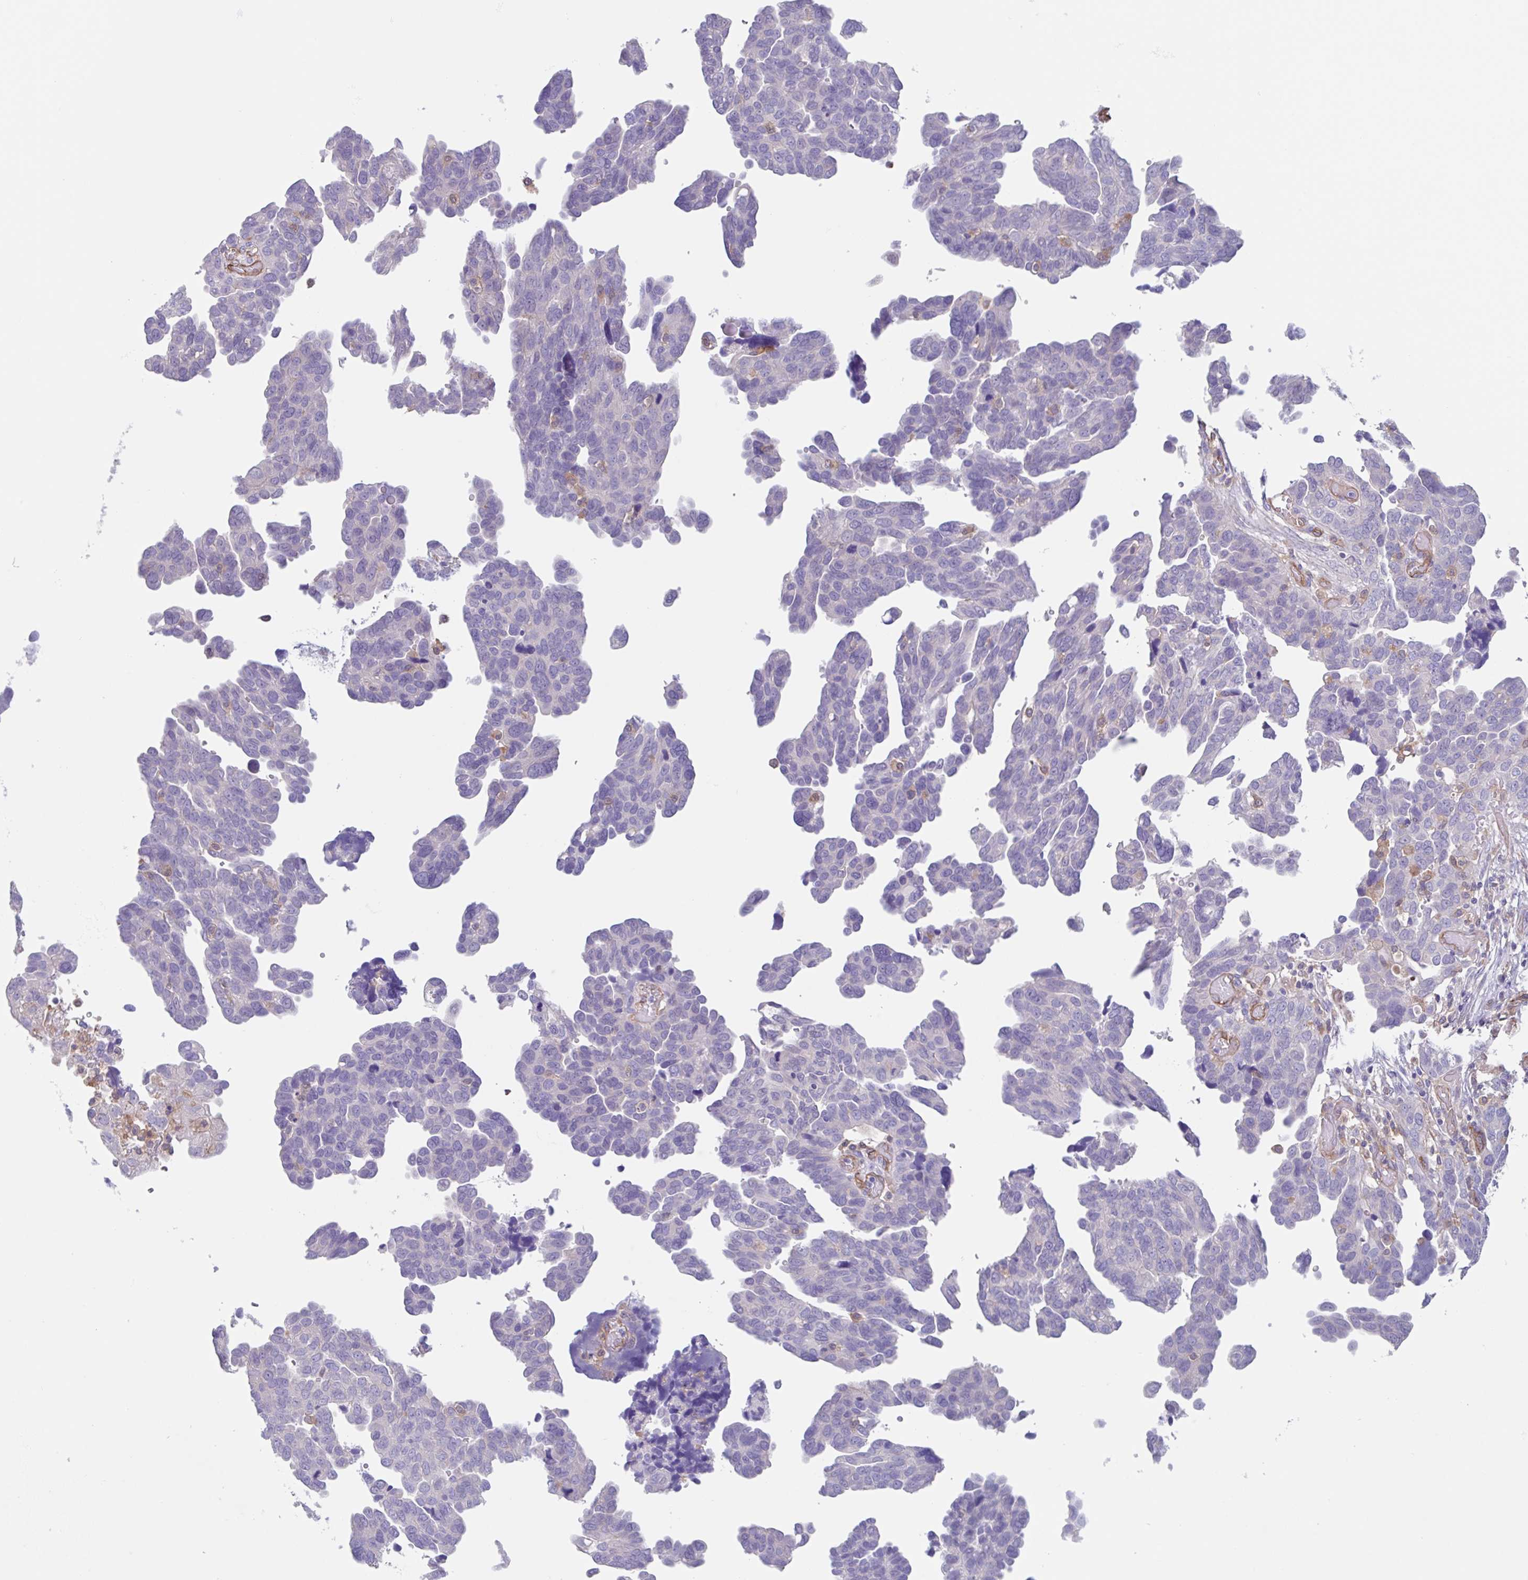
{"staining": {"intensity": "negative", "quantity": "none", "location": "none"}, "tissue": "ovarian cancer", "cell_type": "Tumor cells", "image_type": "cancer", "snomed": [{"axis": "morphology", "description": "Cystadenocarcinoma, serous, NOS"}, {"axis": "topography", "description": "Ovary"}], "caption": "Image shows no significant protein positivity in tumor cells of serous cystadenocarcinoma (ovarian).", "gene": "EHD4", "patient": {"sex": "female", "age": 64}}